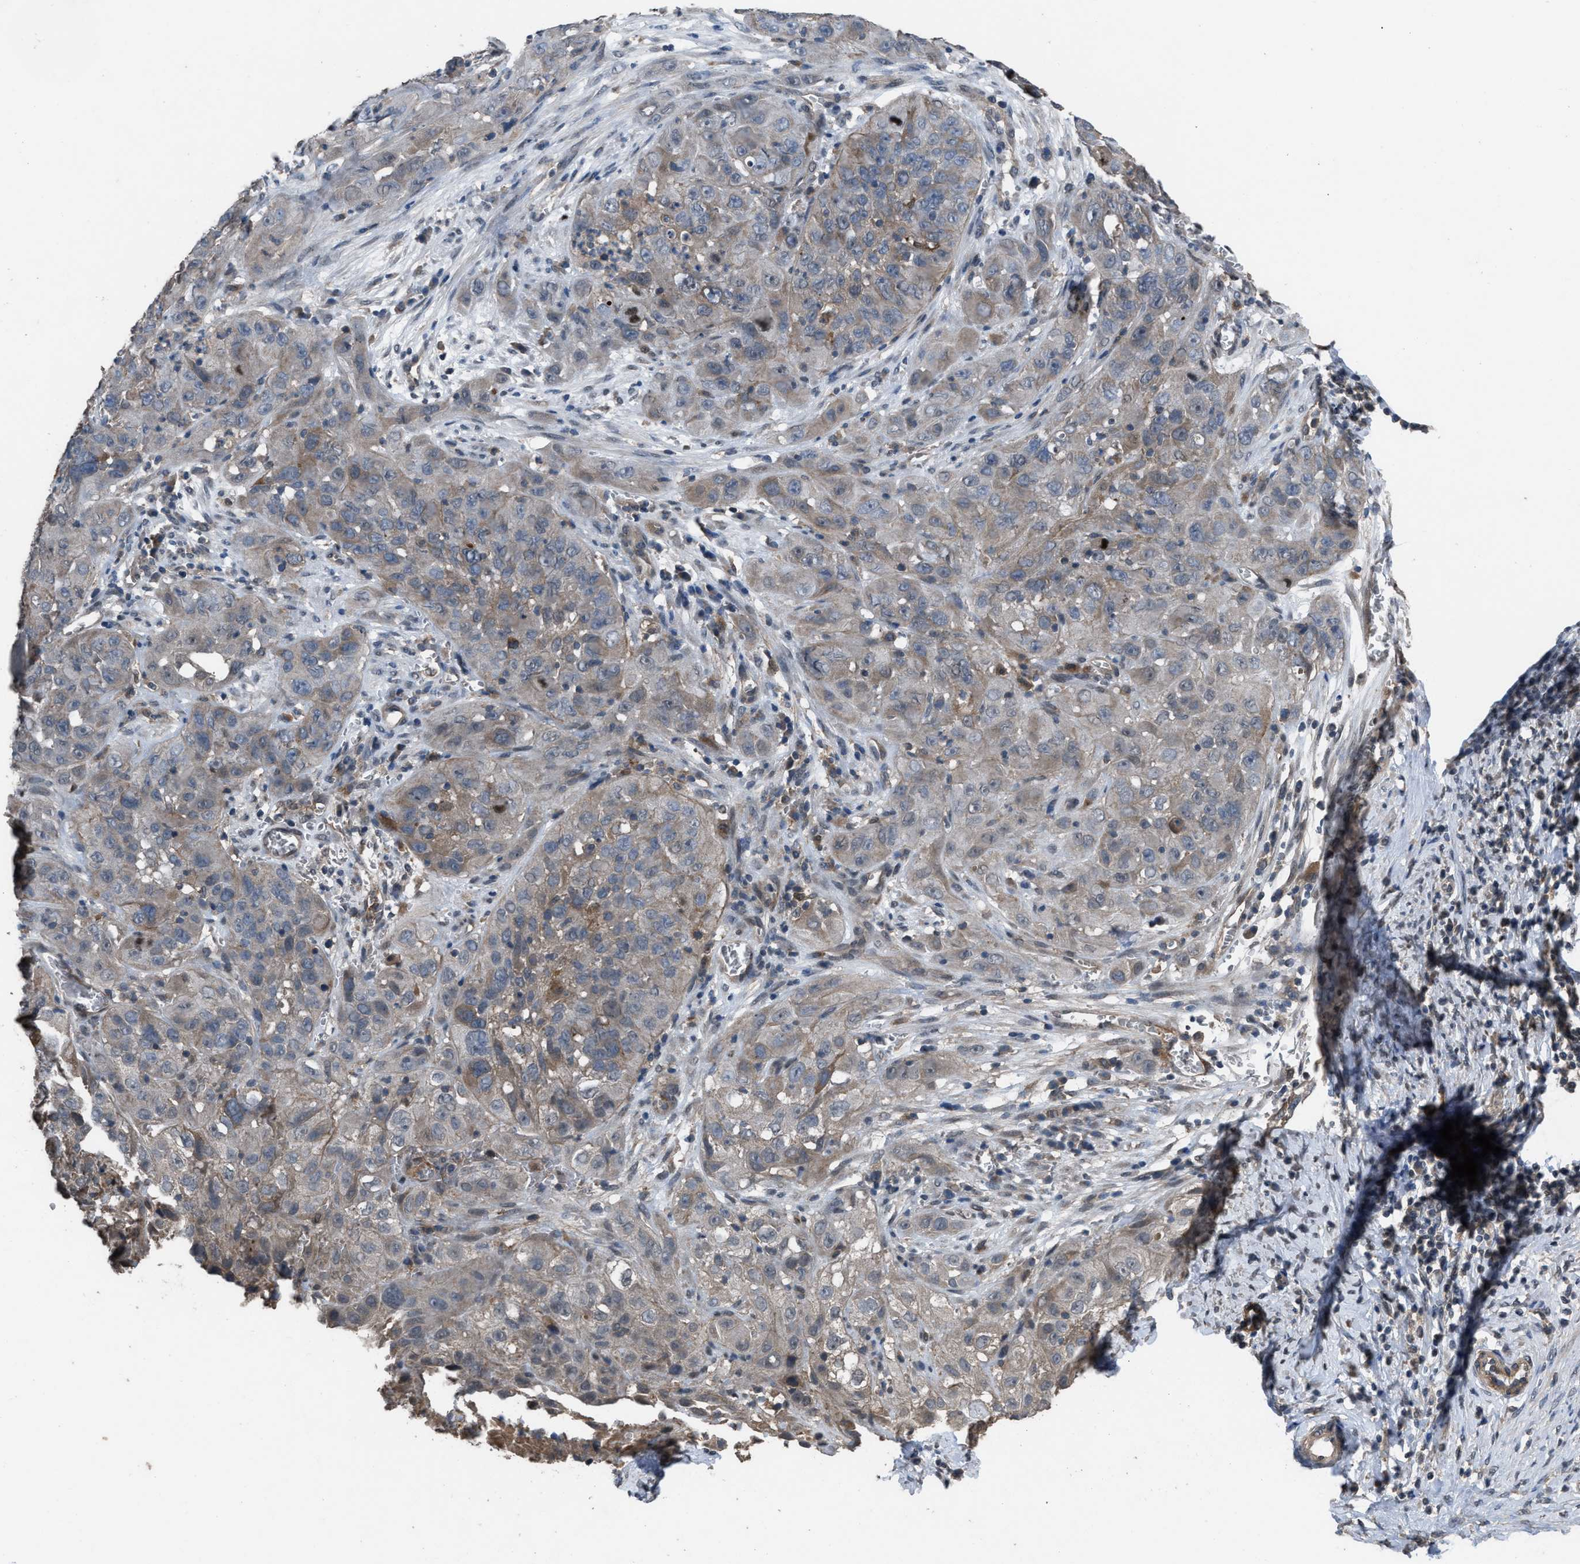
{"staining": {"intensity": "moderate", "quantity": "<25%", "location": "cytoplasmic/membranous"}, "tissue": "cervical cancer", "cell_type": "Tumor cells", "image_type": "cancer", "snomed": [{"axis": "morphology", "description": "Squamous cell carcinoma, NOS"}, {"axis": "topography", "description": "Cervix"}], "caption": "A histopathology image showing moderate cytoplasmic/membranous positivity in about <25% of tumor cells in squamous cell carcinoma (cervical), as visualized by brown immunohistochemical staining.", "gene": "UTRN", "patient": {"sex": "female", "age": 32}}